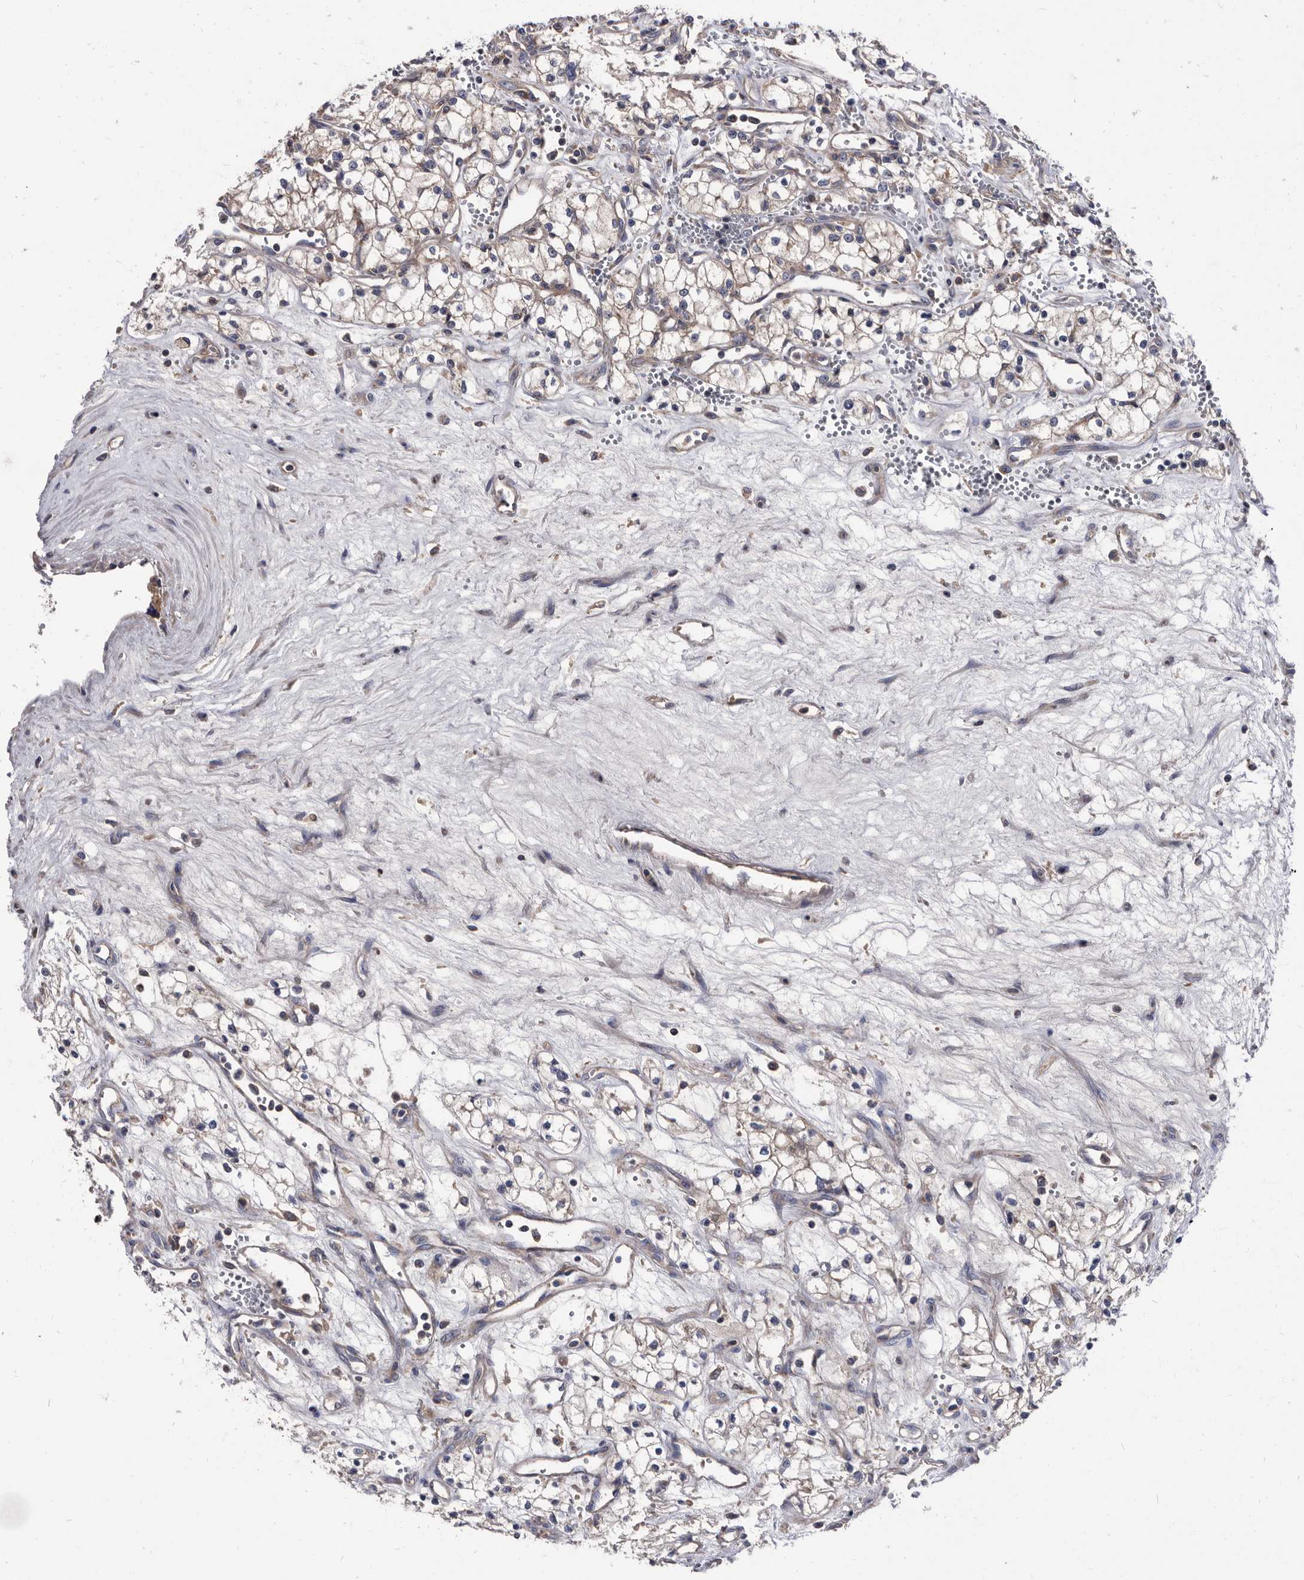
{"staining": {"intensity": "negative", "quantity": "none", "location": "none"}, "tissue": "renal cancer", "cell_type": "Tumor cells", "image_type": "cancer", "snomed": [{"axis": "morphology", "description": "Adenocarcinoma, NOS"}, {"axis": "topography", "description": "Kidney"}], "caption": "Immunohistochemistry (IHC) image of human renal cancer (adenocarcinoma) stained for a protein (brown), which displays no positivity in tumor cells.", "gene": "DTNBP1", "patient": {"sex": "male", "age": 59}}